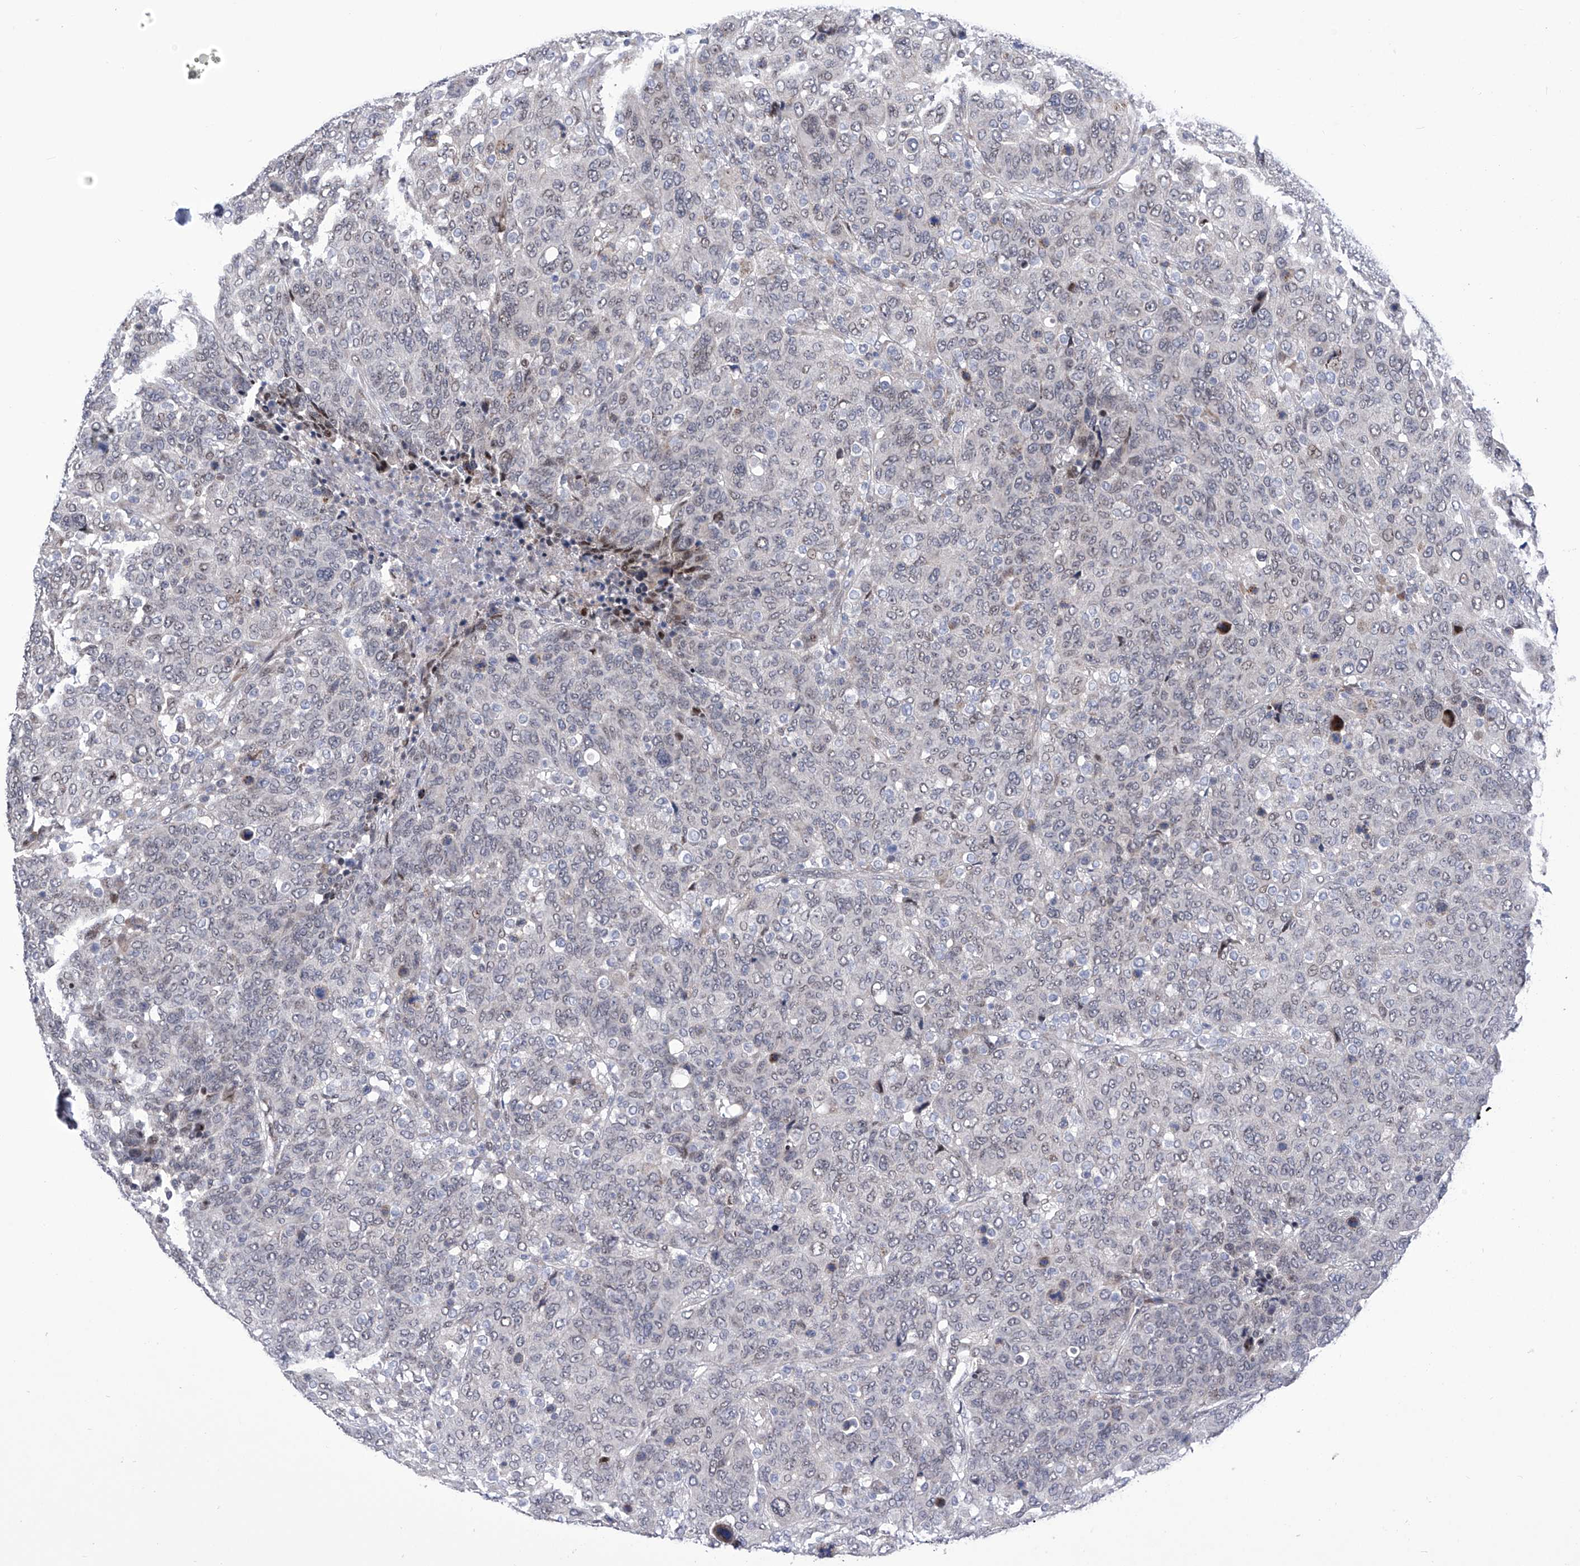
{"staining": {"intensity": "weak", "quantity": "<25%", "location": "nuclear"}, "tissue": "breast cancer", "cell_type": "Tumor cells", "image_type": "cancer", "snomed": [{"axis": "morphology", "description": "Duct carcinoma"}, {"axis": "topography", "description": "Breast"}], "caption": "The histopathology image shows no significant positivity in tumor cells of breast cancer (intraductal carcinoma). The staining is performed using DAB brown chromogen with nuclei counter-stained in using hematoxylin.", "gene": "NUFIP1", "patient": {"sex": "female", "age": 37}}